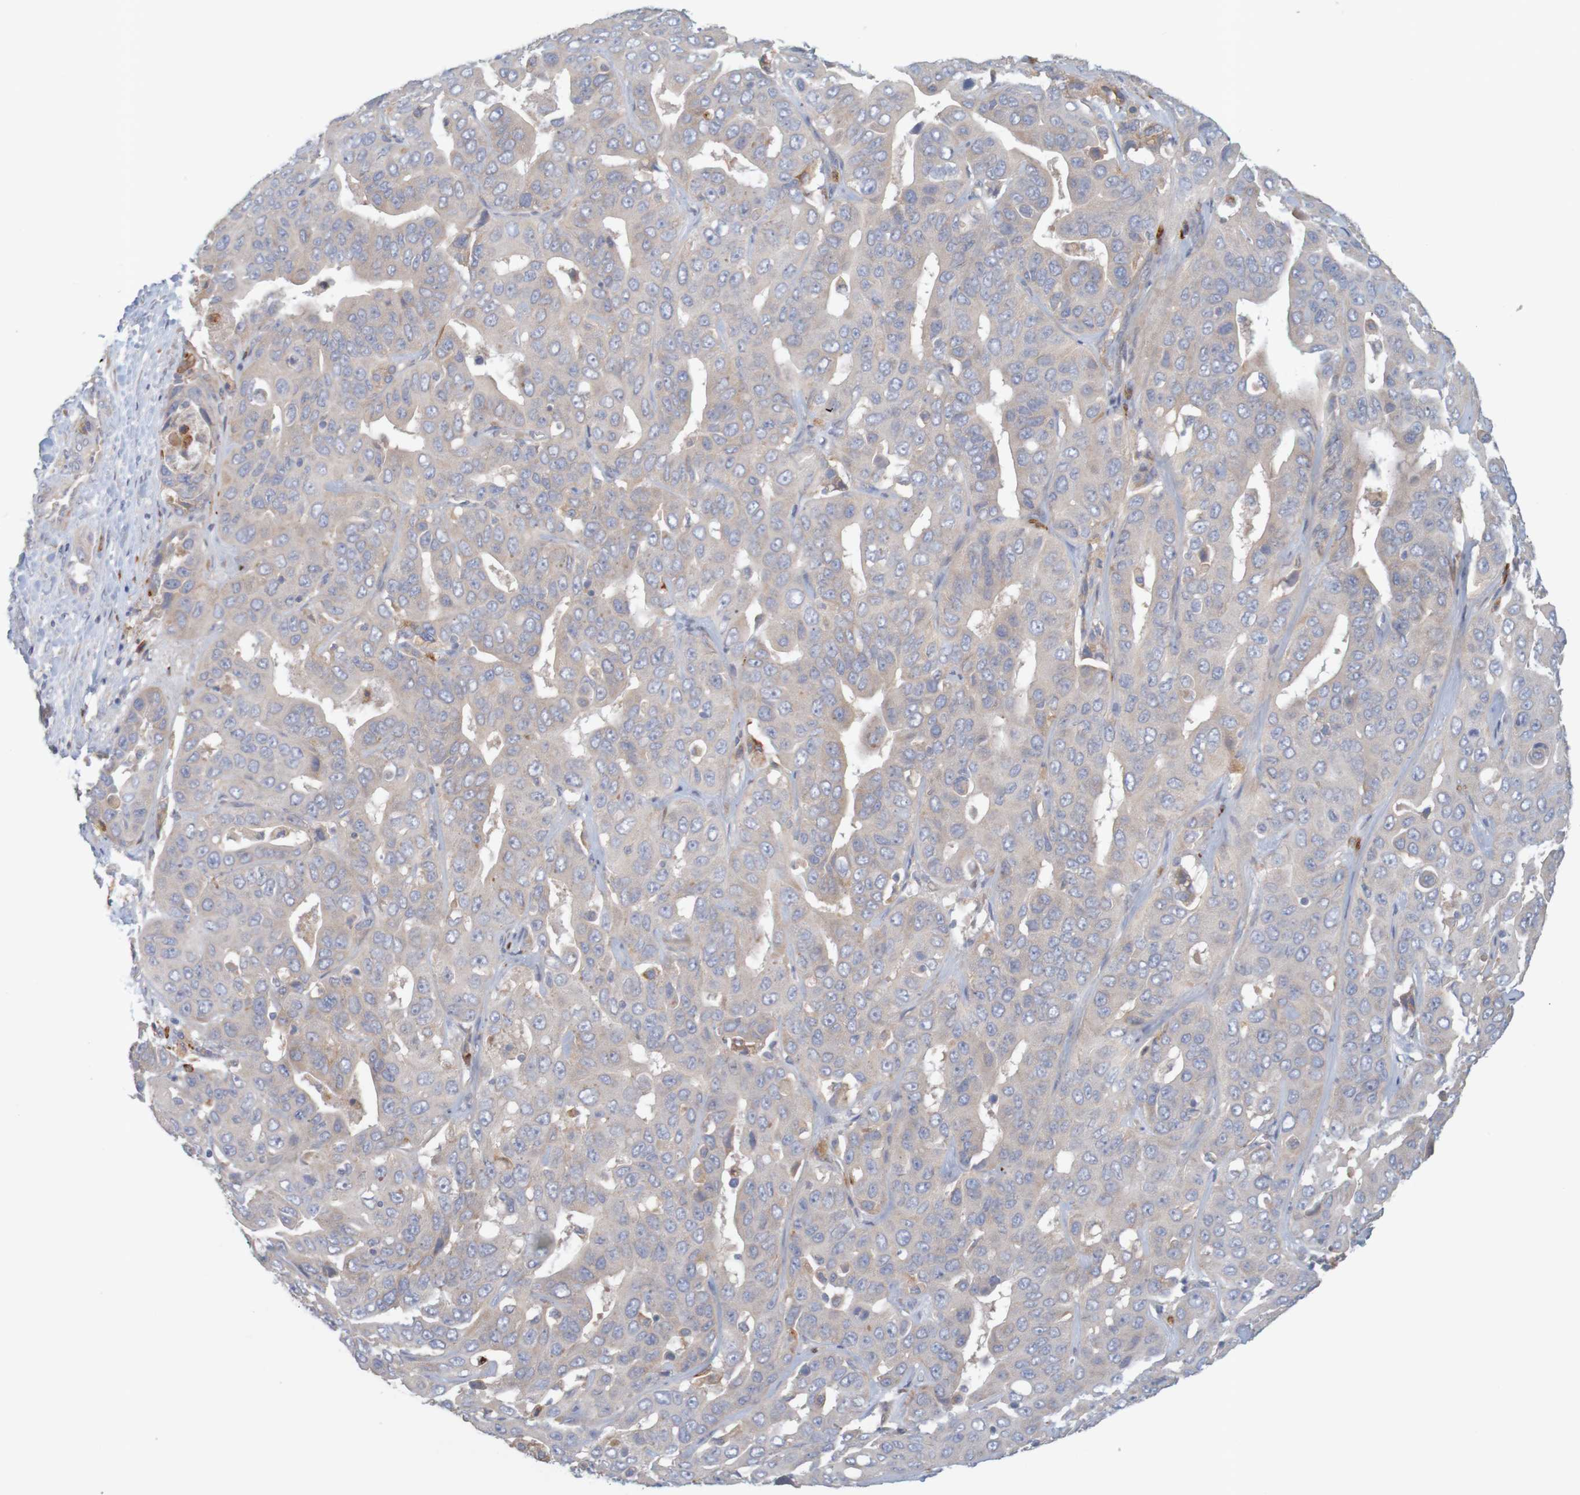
{"staining": {"intensity": "weak", "quantity": "<25%", "location": "cytoplasmic/membranous"}, "tissue": "liver cancer", "cell_type": "Tumor cells", "image_type": "cancer", "snomed": [{"axis": "morphology", "description": "Cholangiocarcinoma"}, {"axis": "topography", "description": "Liver"}], "caption": "IHC of human liver cancer (cholangiocarcinoma) reveals no staining in tumor cells.", "gene": "KRT23", "patient": {"sex": "female", "age": 52}}